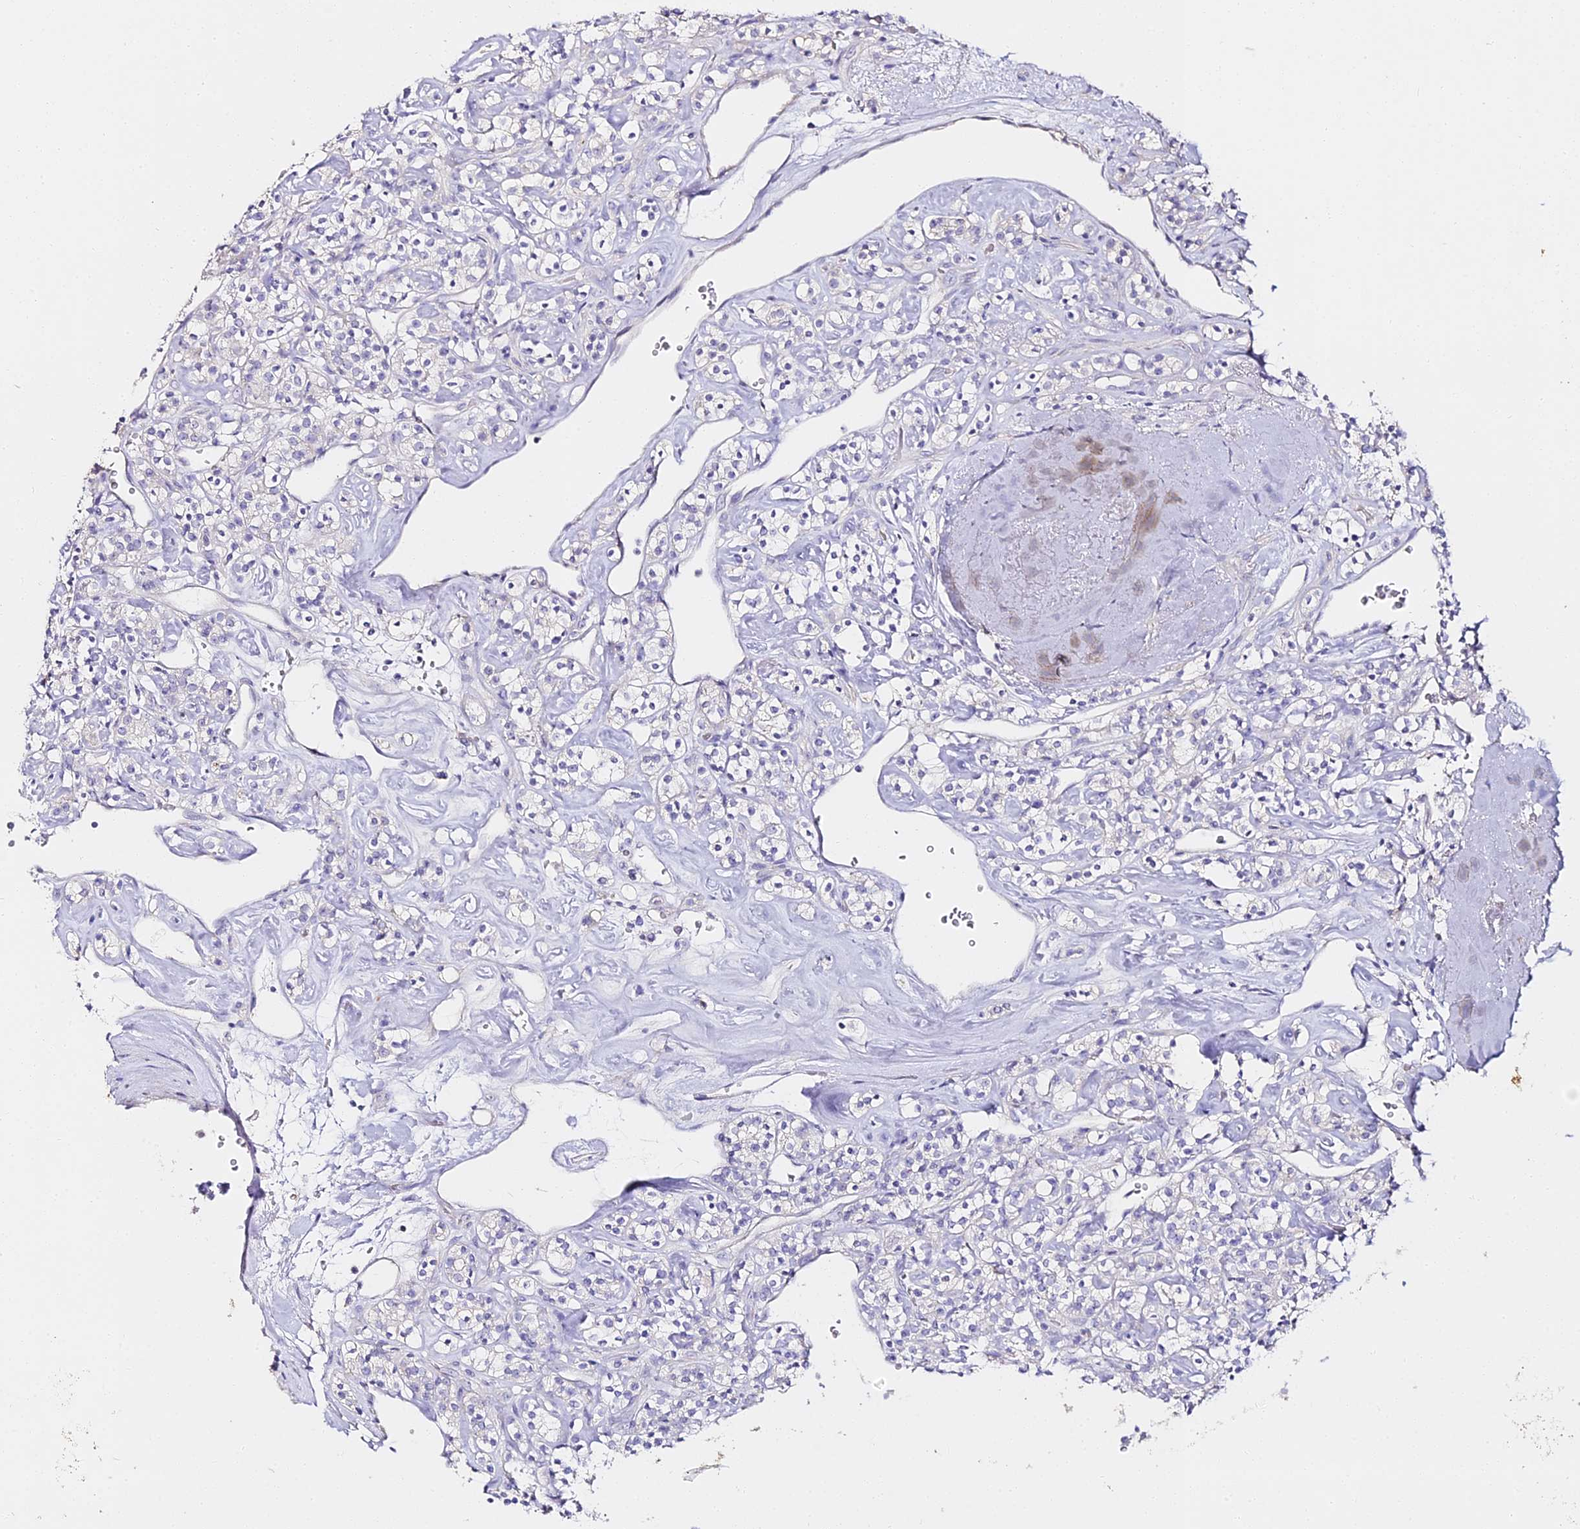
{"staining": {"intensity": "negative", "quantity": "none", "location": "none"}, "tissue": "renal cancer", "cell_type": "Tumor cells", "image_type": "cancer", "snomed": [{"axis": "morphology", "description": "Adenocarcinoma, NOS"}, {"axis": "topography", "description": "Kidney"}], "caption": "There is no significant staining in tumor cells of adenocarcinoma (renal).", "gene": "ALPG", "patient": {"sex": "male", "age": 77}}